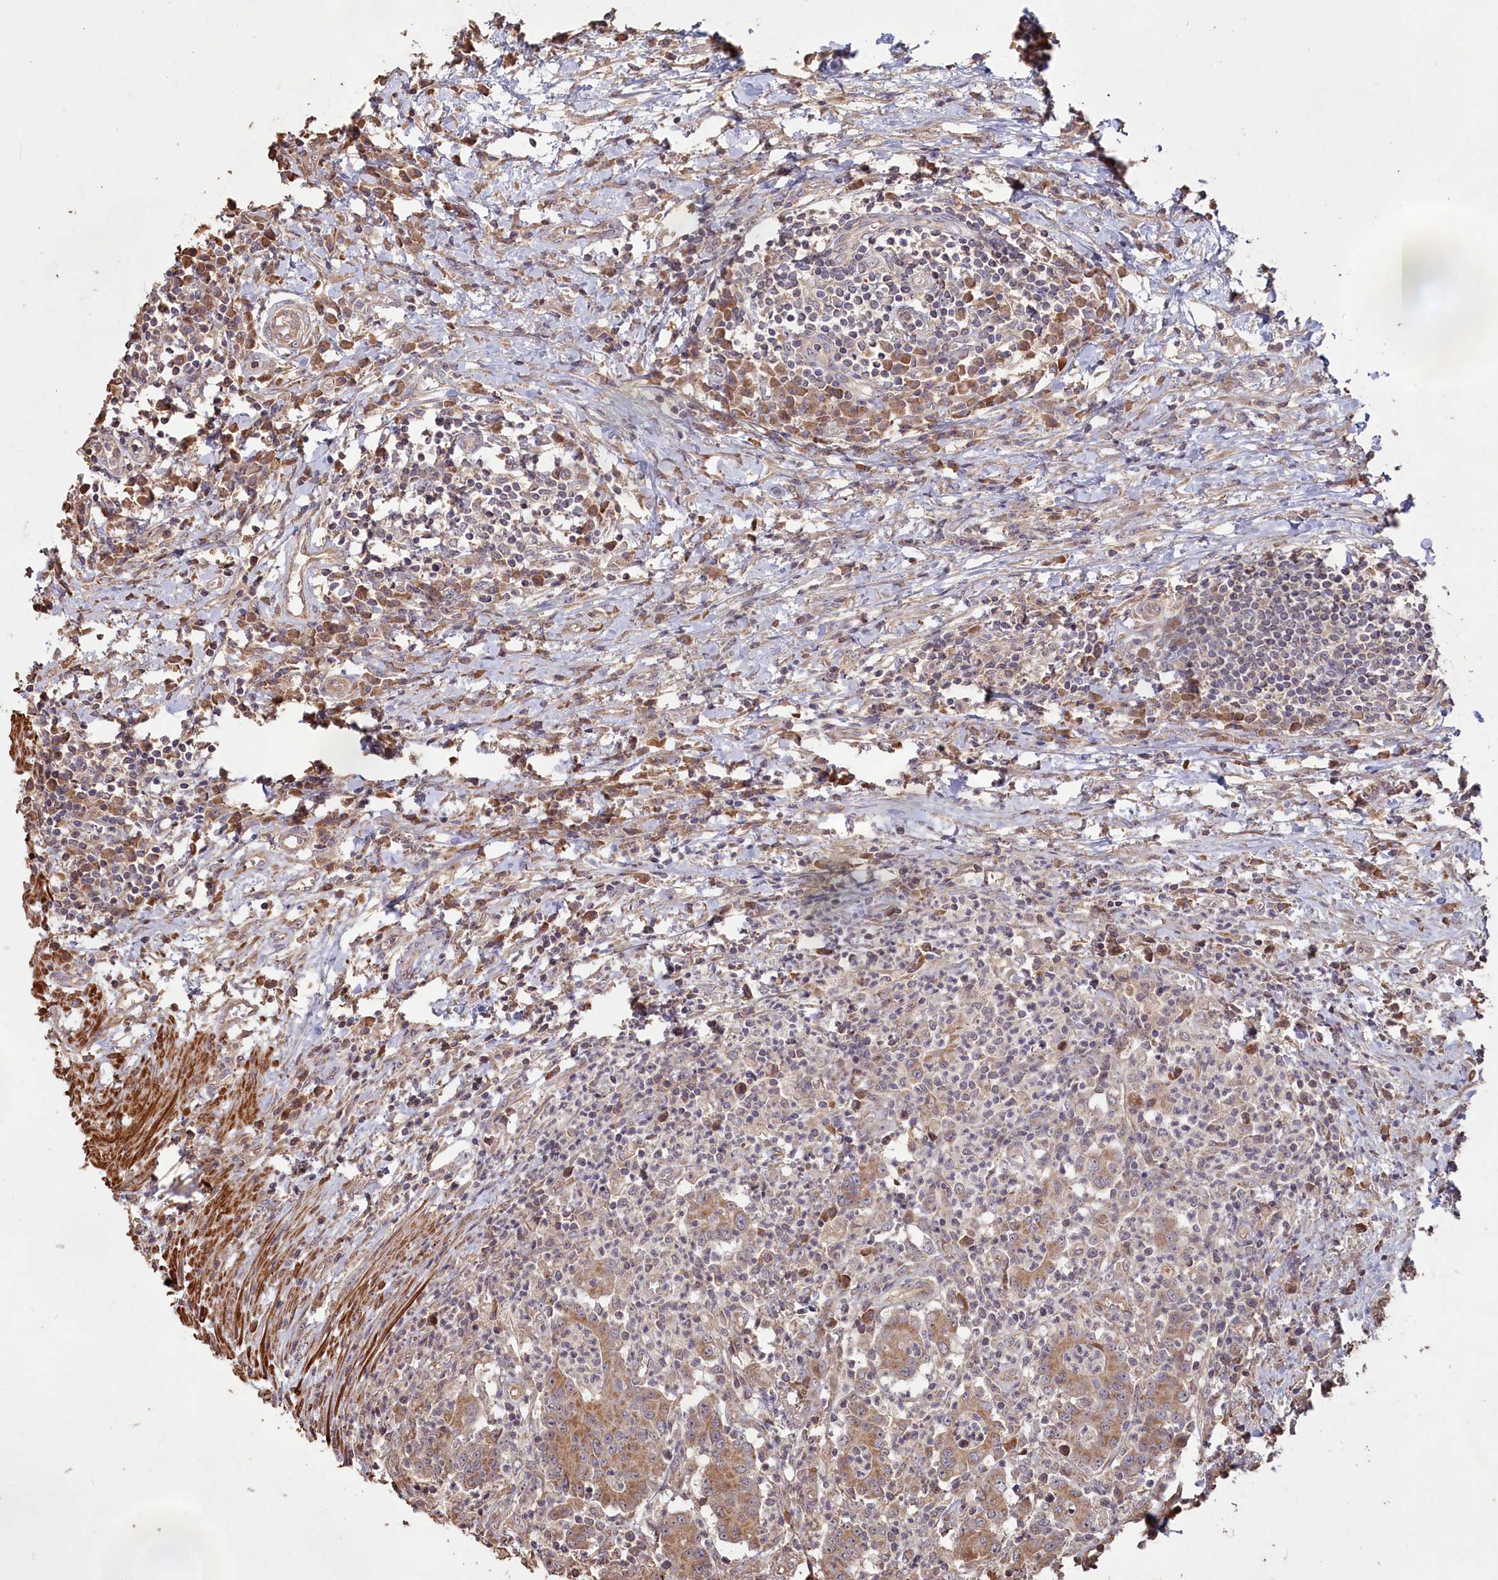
{"staining": {"intensity": "moderate", "quantity": ">75%", "location": "cytoplasmic/membranous"}, "tissue": "colorectal cancer", "cell_type": "Tumor cells", "image_type": "cancer", "snomed": [{"axis": "morphology", "description": "Adenocarcinoma, NOS"}, {"axis": "topography", "description": "Colon"}], "caption": "IHC image of human adenocarcinoma (colorectal) stained for a protein (brown), which exhibits medium levels of moderate cytoplasmic/membranous positivity in approximately >75% of tumor cells.", "gene": "LAYN", "patient": {"sex": "male", "age": 83}}